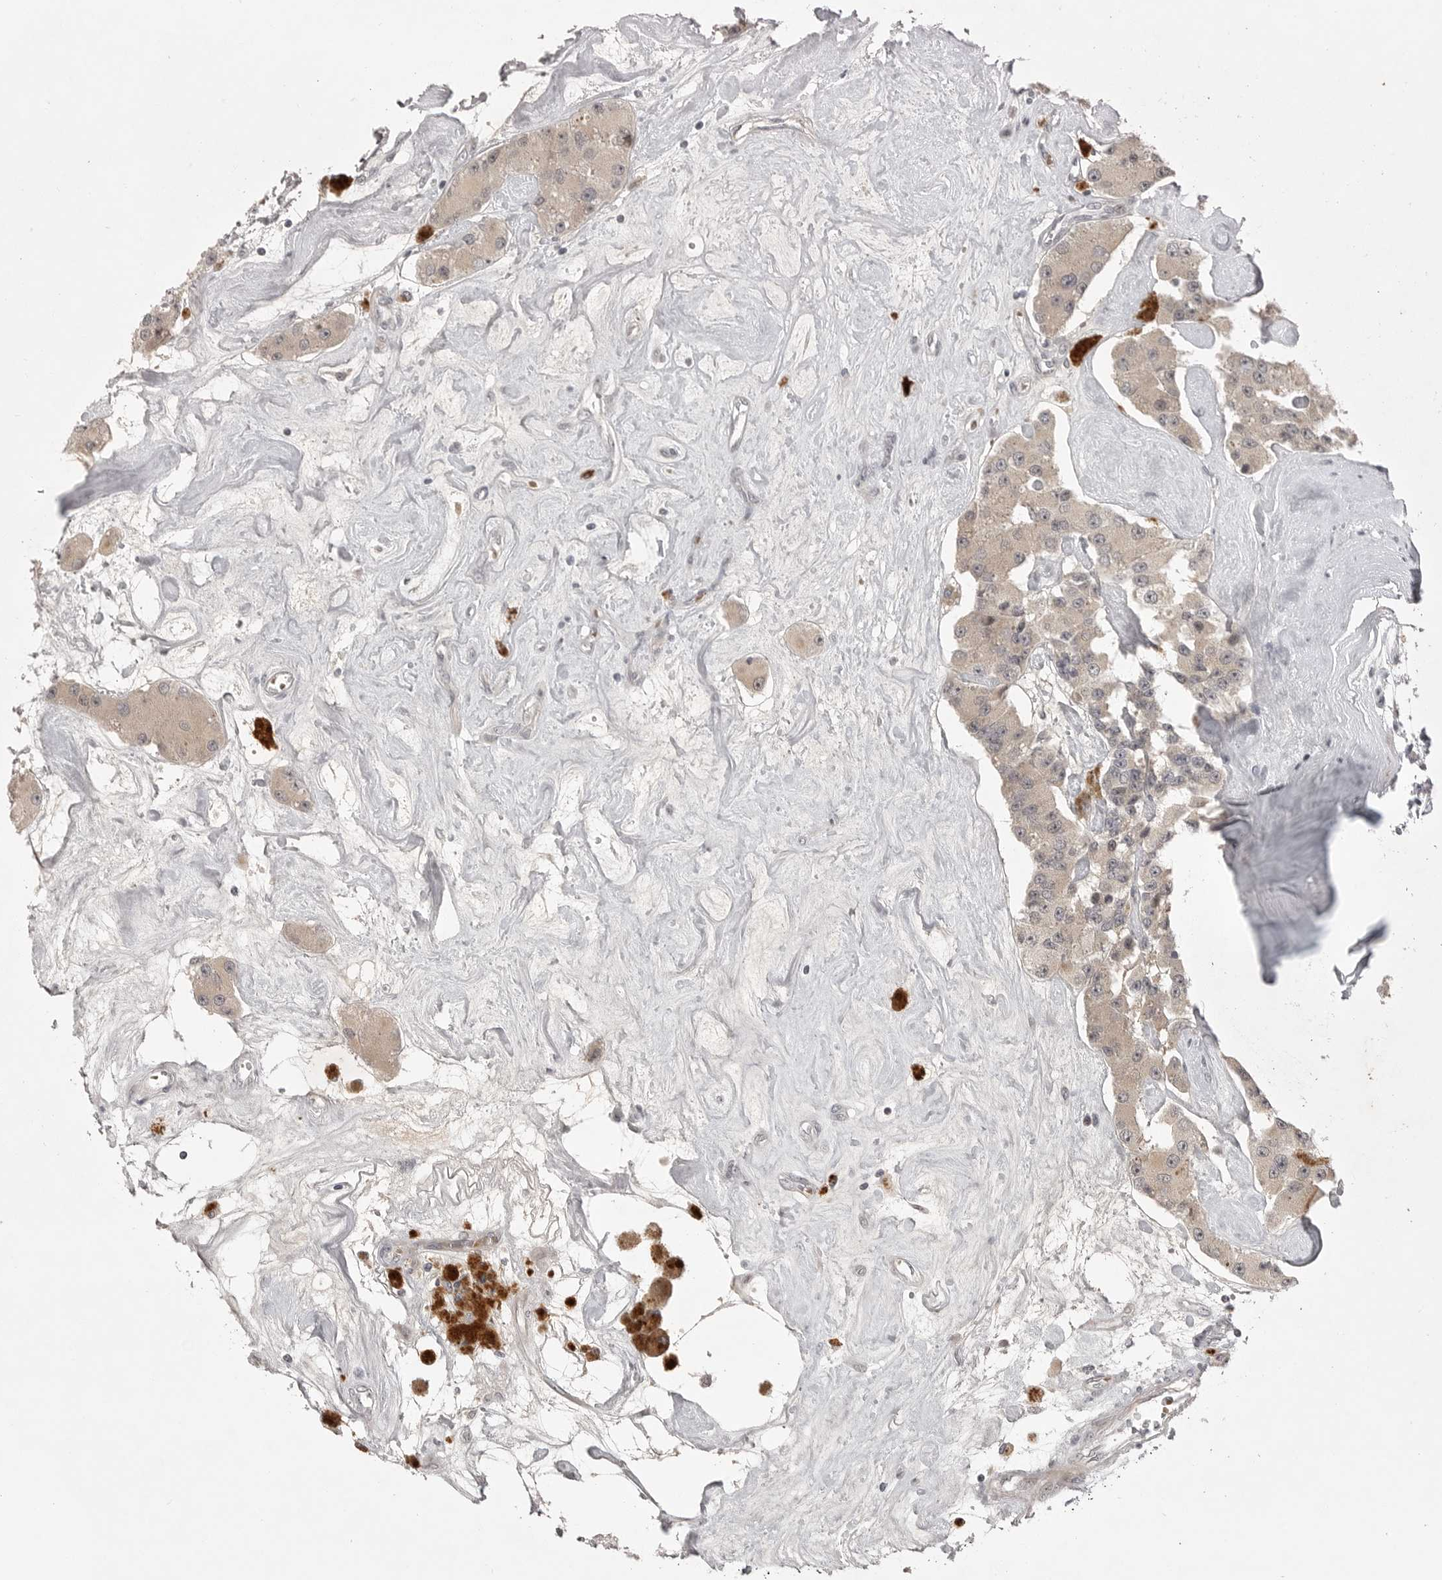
{"staining": {"intensity": "weak", "quantity": ">75%", "location": "cytoplasmic/membranous"}, "tissue": "carcinoid", "cell_type": "Tumor cells", "image_type": "cancer", "snomed": [{"axis": "morphology", "description": "Carcinoid, malignant, NOS"}, {"axis": "topography", "description": "Pancreas"}], "caption": "A brown stain labels weak cytoplasmic/membranous expression of a protein in human carcinoid (malignant) tumor cells. The protein is shown in brown color, while the nuclei are stained blue.", "gene": "CD300LD", "patient": {"sex": "male", "age": 41}}